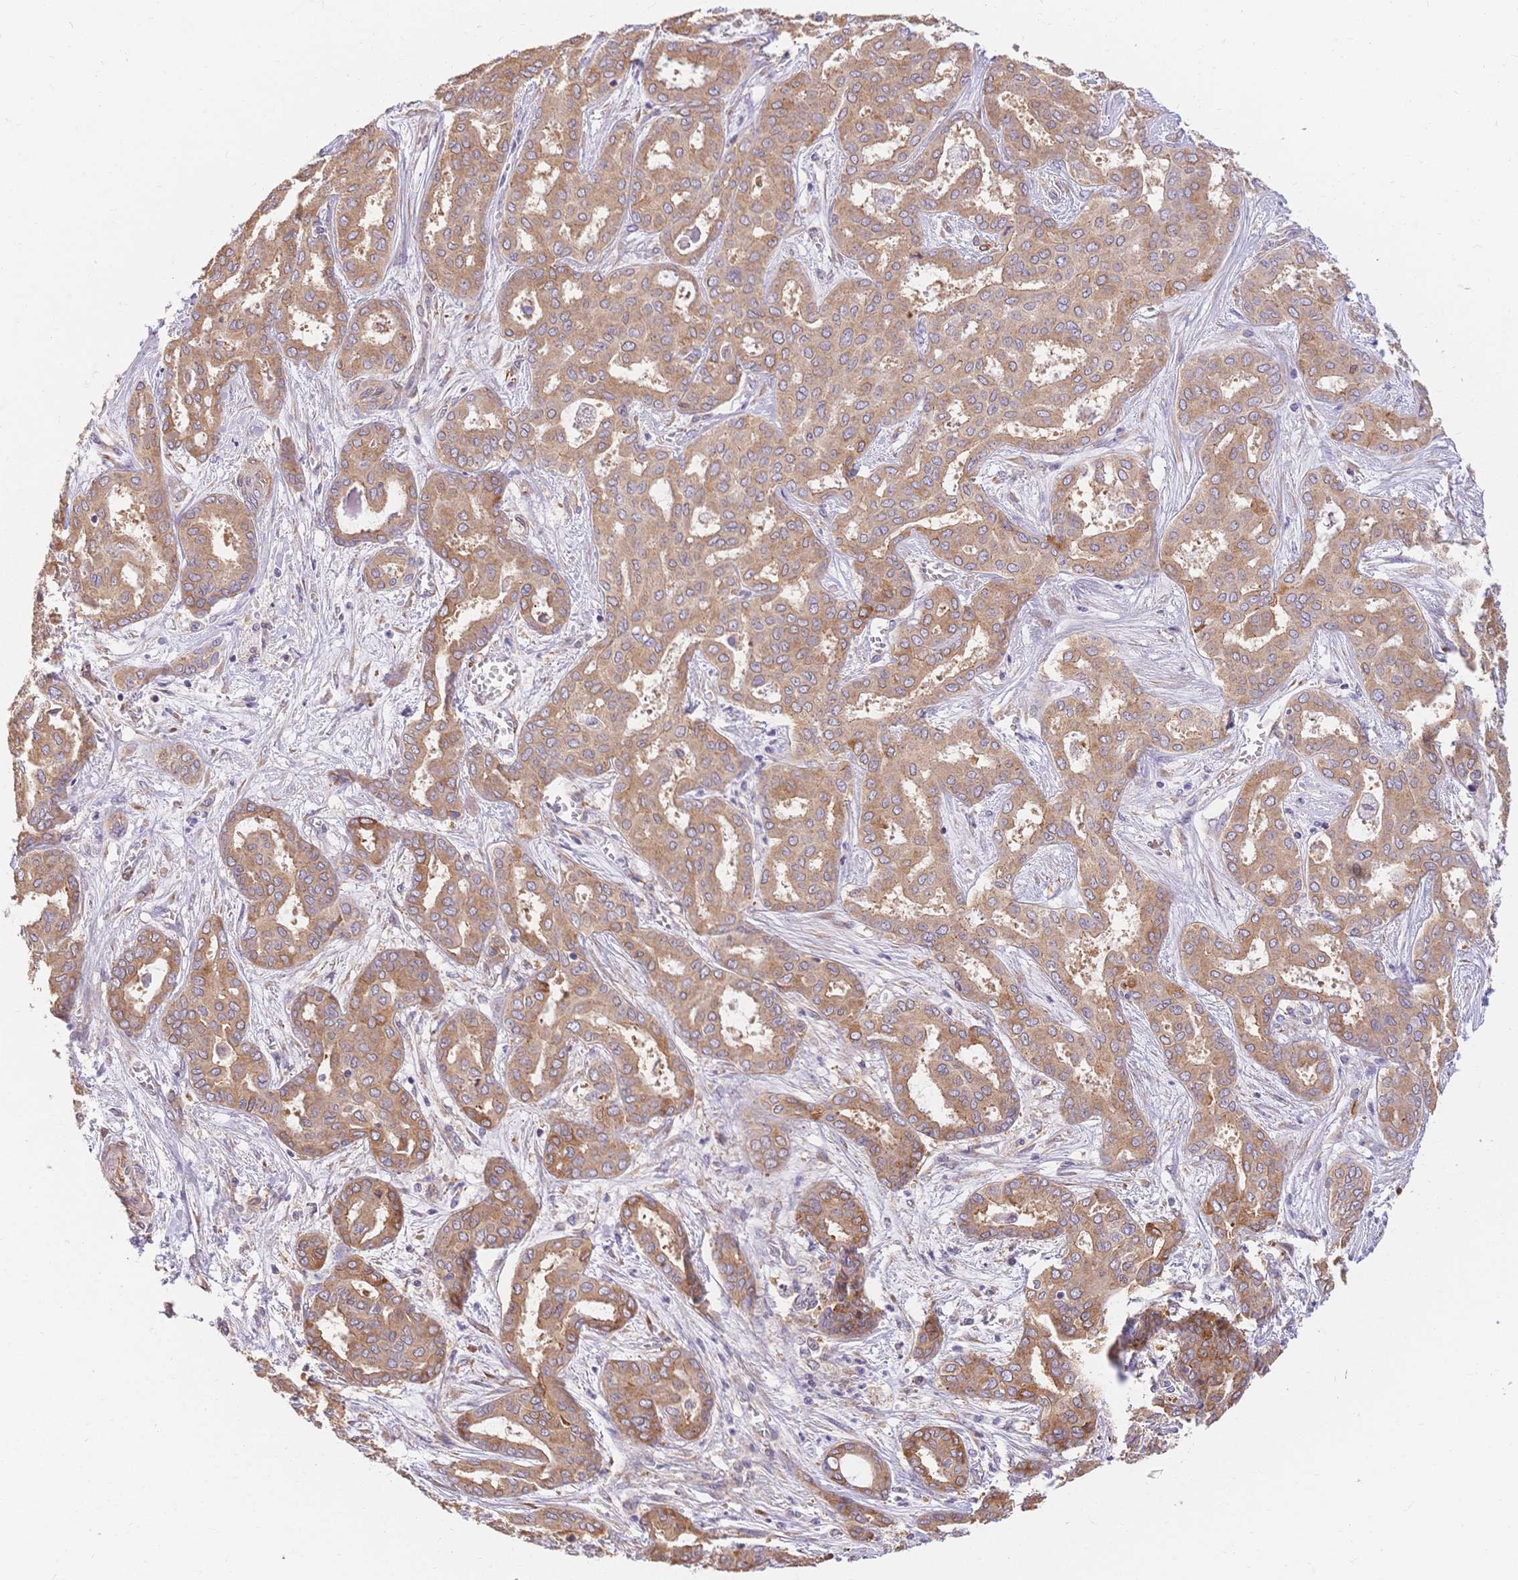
{"staining": {"intensity": "moderate", "quantity": ">75%", "location": "cytoplasmic/membranous"}, "tissue": "liver cancer", "cell_type": "Tumor cells", "image_type": "cancer", "snomed": [{"axis": "morphology", "description": "Cholangiocarcinoma"}, {"axis": "topography", "description": "Liver"}], "caption": "Cholangiocarcinoma (liver) tissue demonstrates moderate cytoplasmic/membranous expression in approximately >75% of tumor cells, visualized by immunohistochemistry.", "gene": "HS3ST5", "patient": {"sex": "female", "age": 64}}